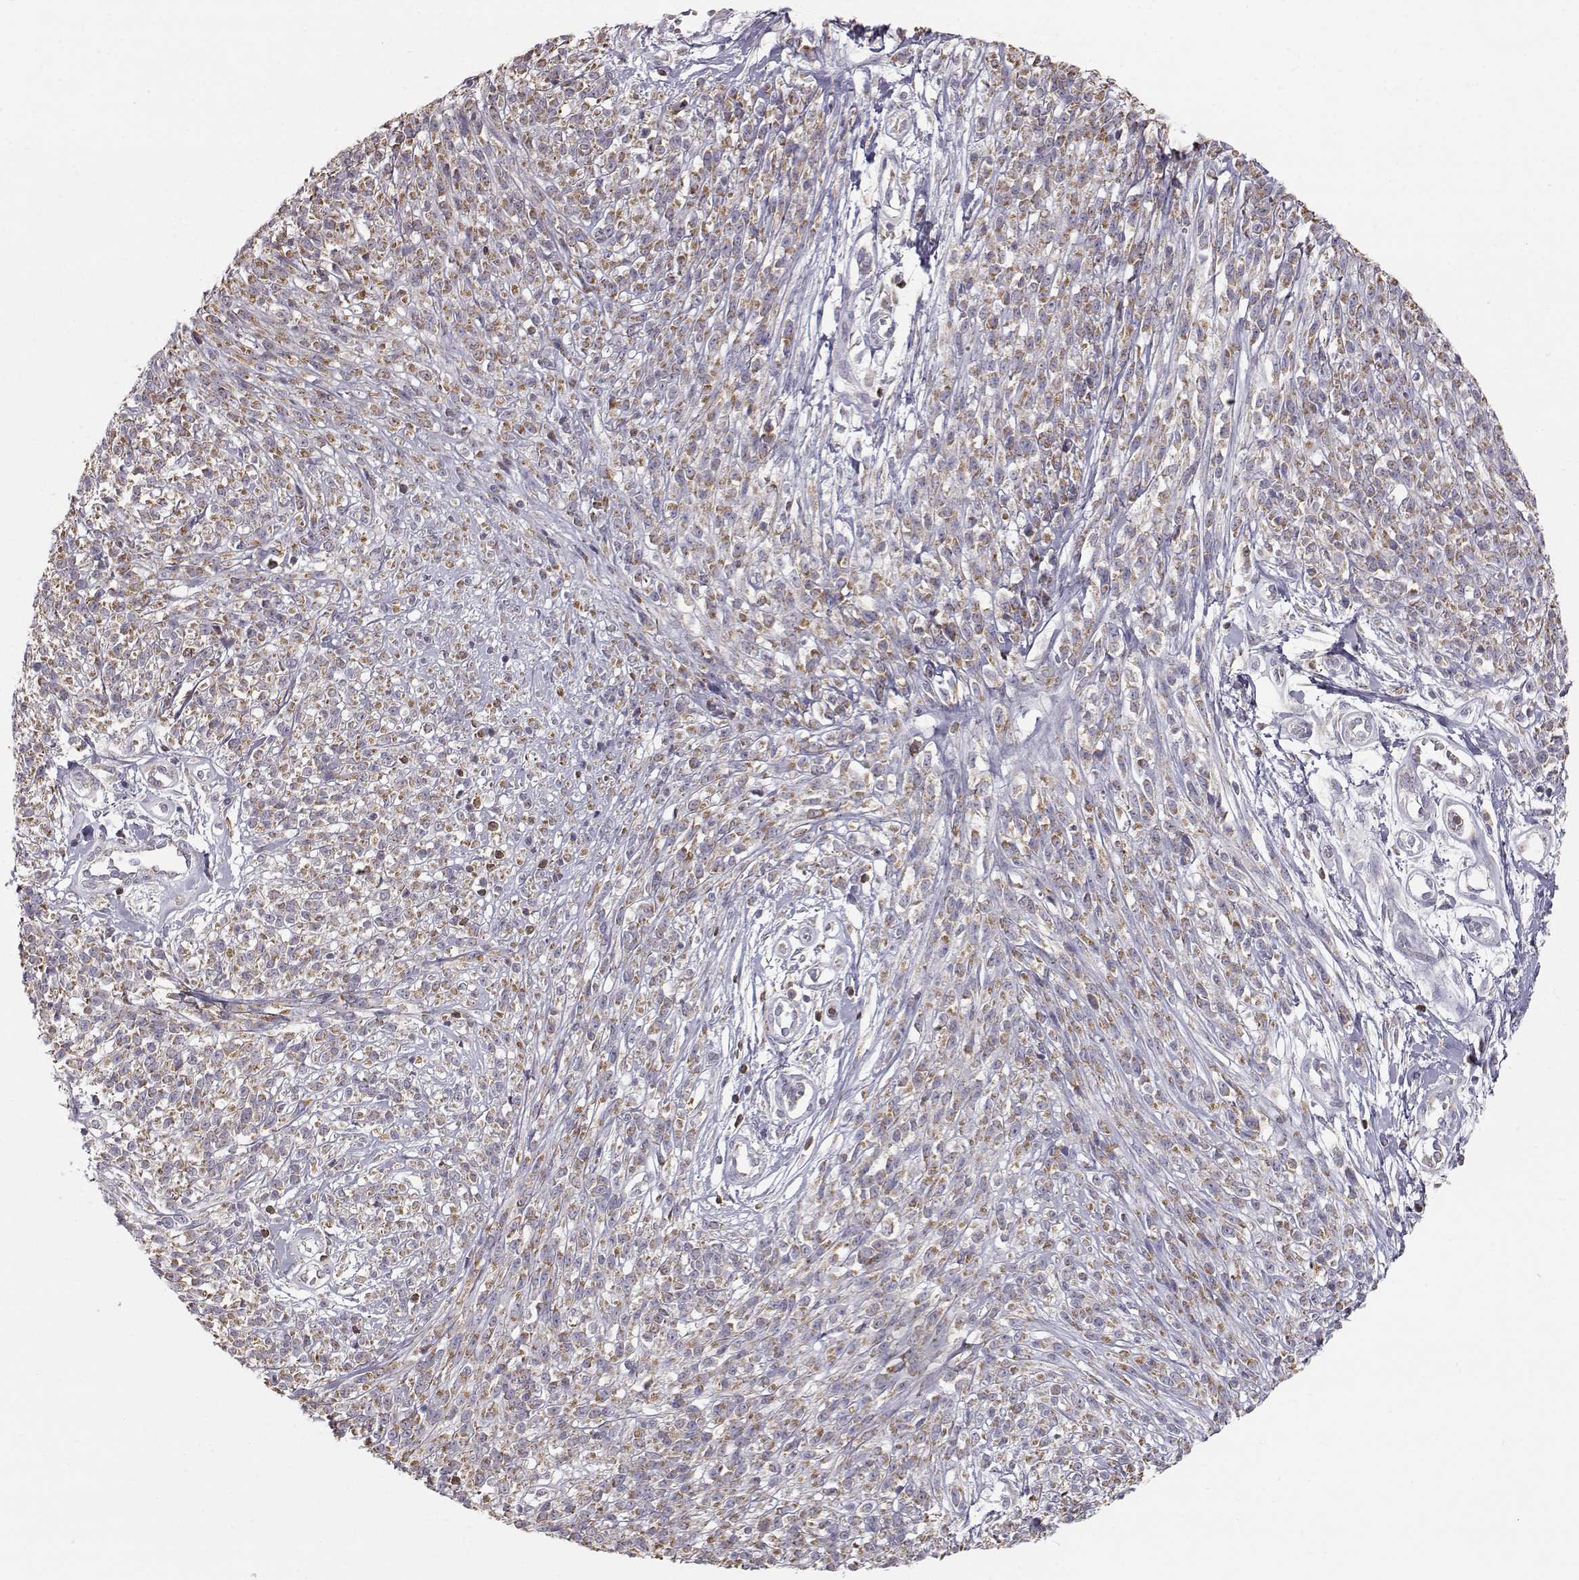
{"staining": {"intensity": "moderate", "quantity": ">75%", "location": "cytoplasmic/membranous"}, "tissue": "melanoma", "cell_type": "Tumor cells", "image_type": "cancer", "snomed": [{"axis": "morphology", "description": "Malignant melanoma, NOS"}, {"axis": "topography", "description": "Skin"}, {"axis": "topography", "description": "Skin of trunk"}], "caption": "A brown stain highlights moderate cytoplasmic/membranous positivity of a protein in malignant melanoma tumor cells.", "gene": "GRAP2", "patient": {"sex": "male", "age": 74}}